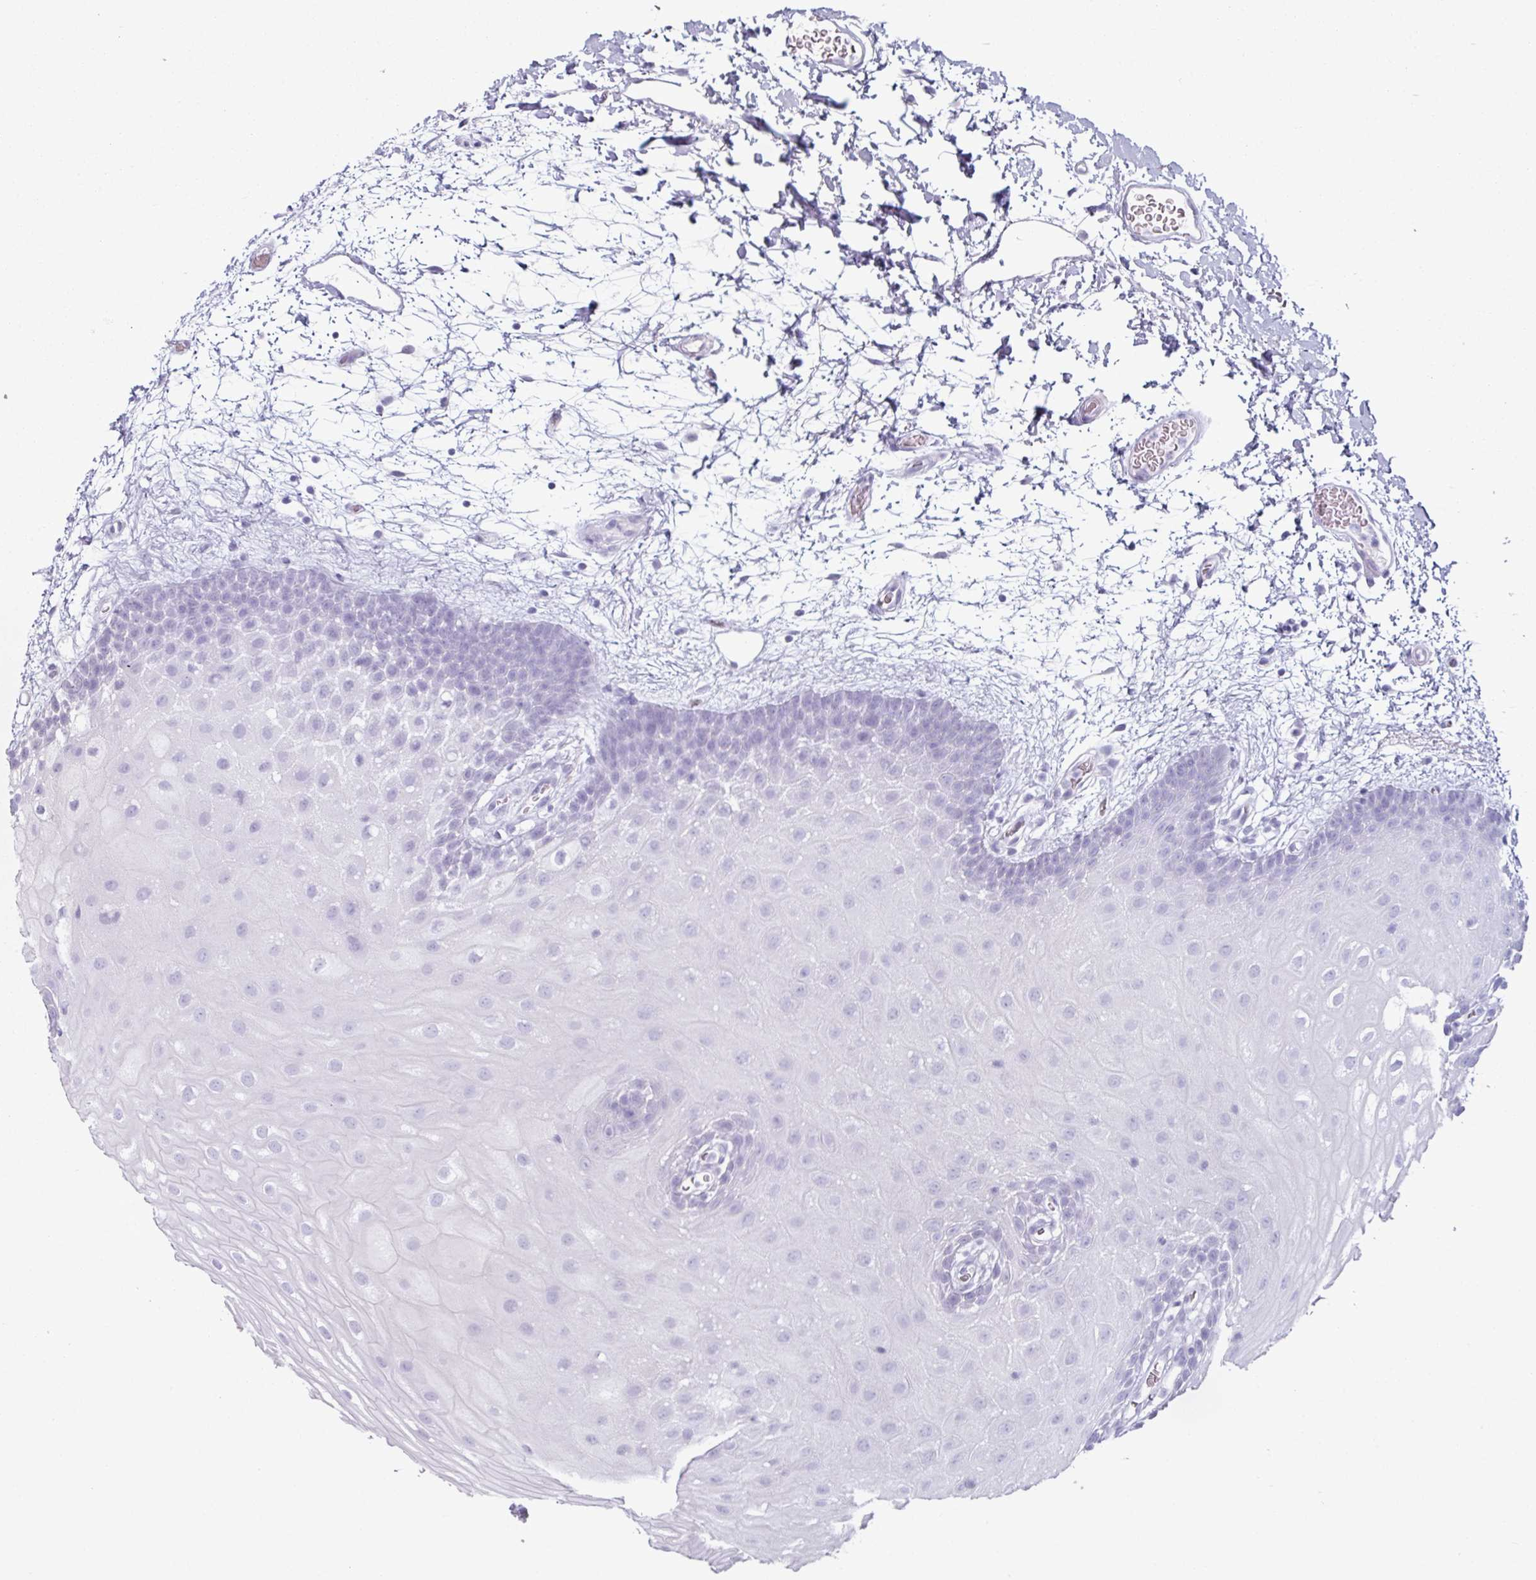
{"staining": {"intensity": "negative", "quantity": "none", "location": "none"}, "tissue": "oral mucosa", "cell_type": "Squamous epithelial cells", "image_type": "normal", "snomed": [{"axis": "morphology", "description": "Normal tissue, NOS"}, {"axis": "morphology", "description": "Squamous cell carcinoma, NOS"}, {"axis": "topography", "description": "Oral tissue"}, {"axis": "topography", "description": "Tounge, NOS"}, {"axis": "topography", "description": "Head-Neck"}], "caption": "This is a histopathology image of IHC staining of unremarkable oral mucosa, which shows no positivity in squamous epithelial cells. (Stains: DAB (3,3'-diaminobenzidine) immunohistochemistry (IHC) with hematoxylin counter stain, Microscopy: brightfield microscopy at high magnification).", "gene": "CLCA1", "patient": {"sex": "male", "age": 76}}